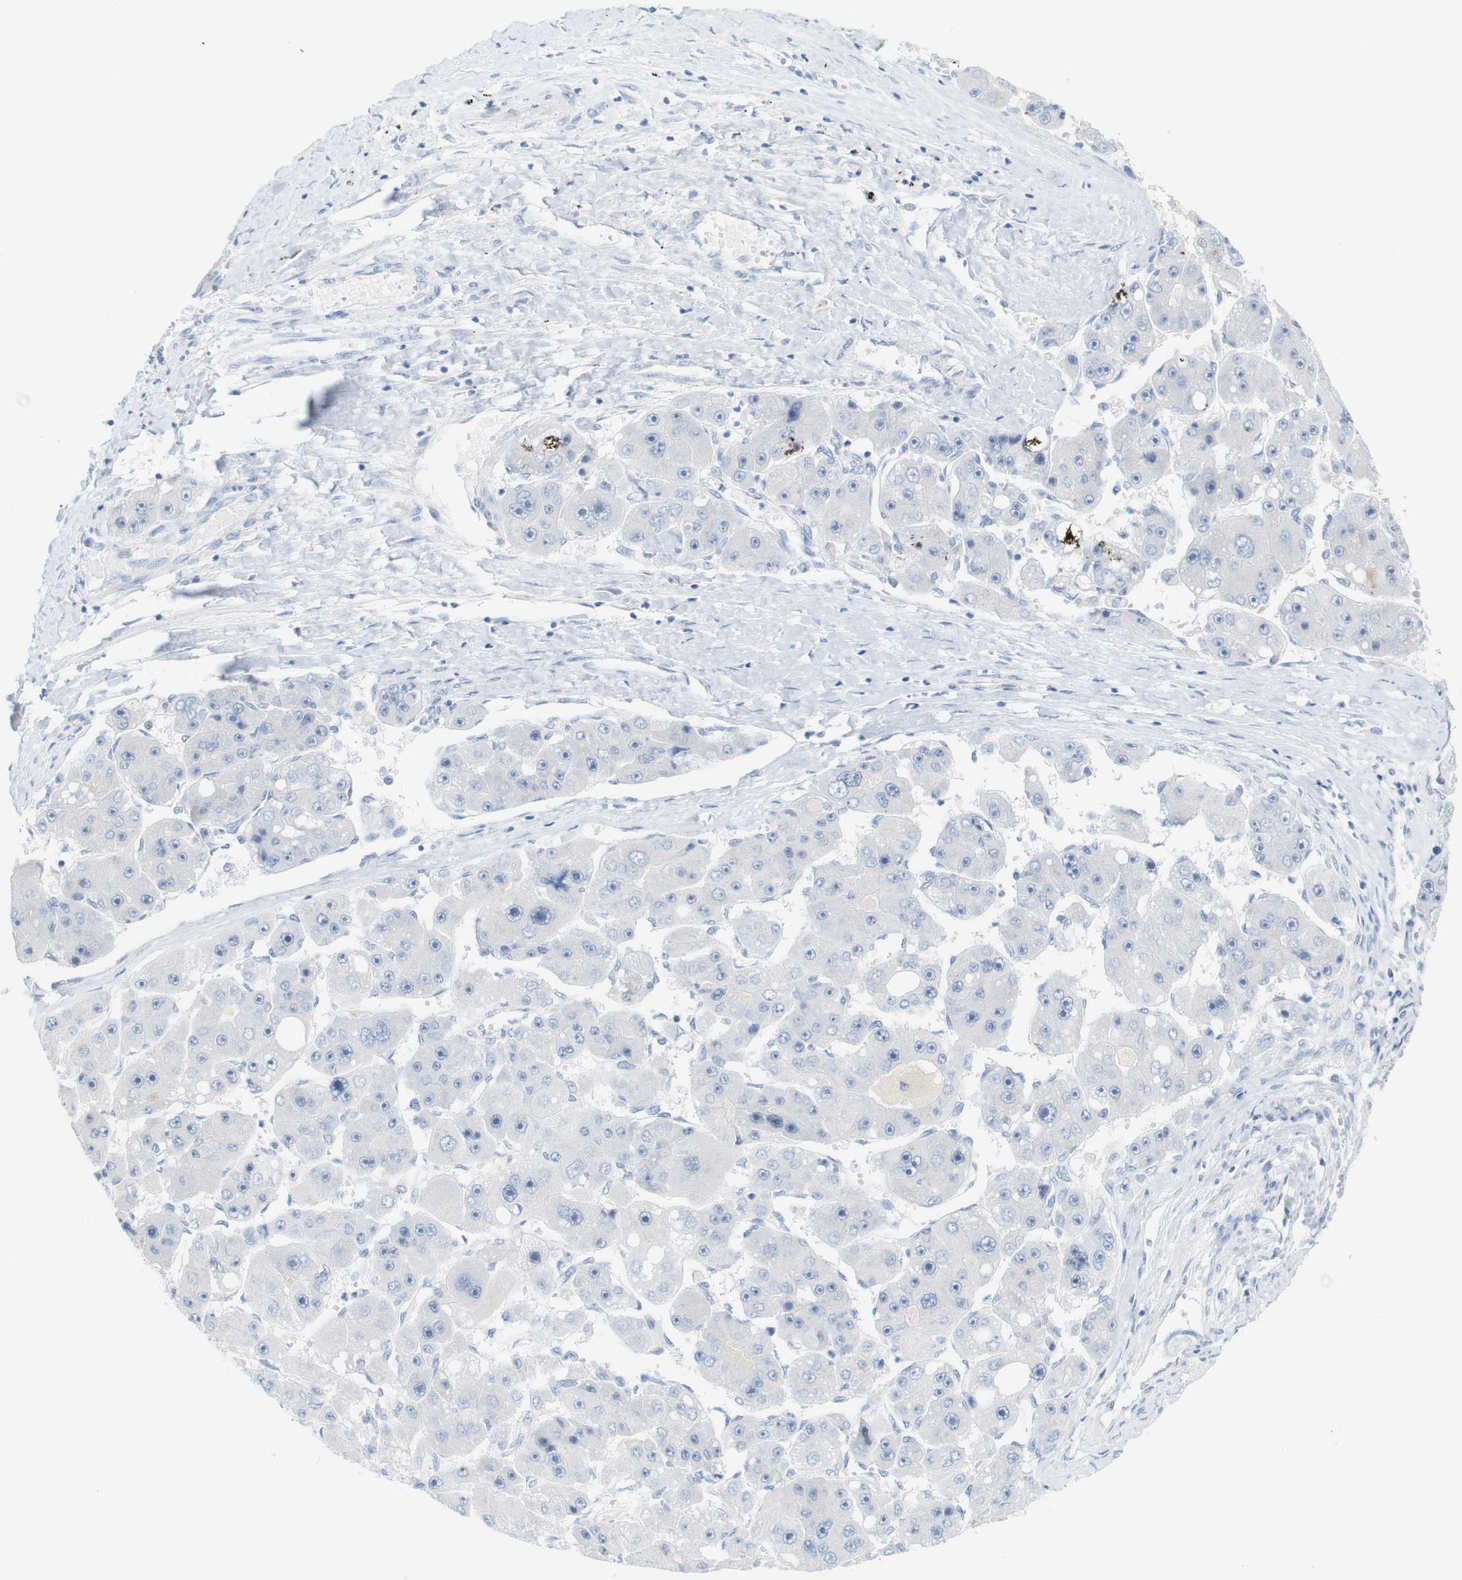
{"staining": {"intensity": "negative", "quantity": "none", "location": "none"}, "tissue": "liver cancer", "cell_type": "Tumor cells", "image_type": "cancer", "snomed": [{"axis": "morphology", "description": "Carcinoma, Hepatocellular, NOS"}, {"axis": "topography", "description": "Liver"}], "caption": "This is an IHC image of liver cancer (hepatocellular carcinoma). There is no staining in tumor cells.", "gene": "RGS9", "patient": {"sex": "female", "age": 61}}